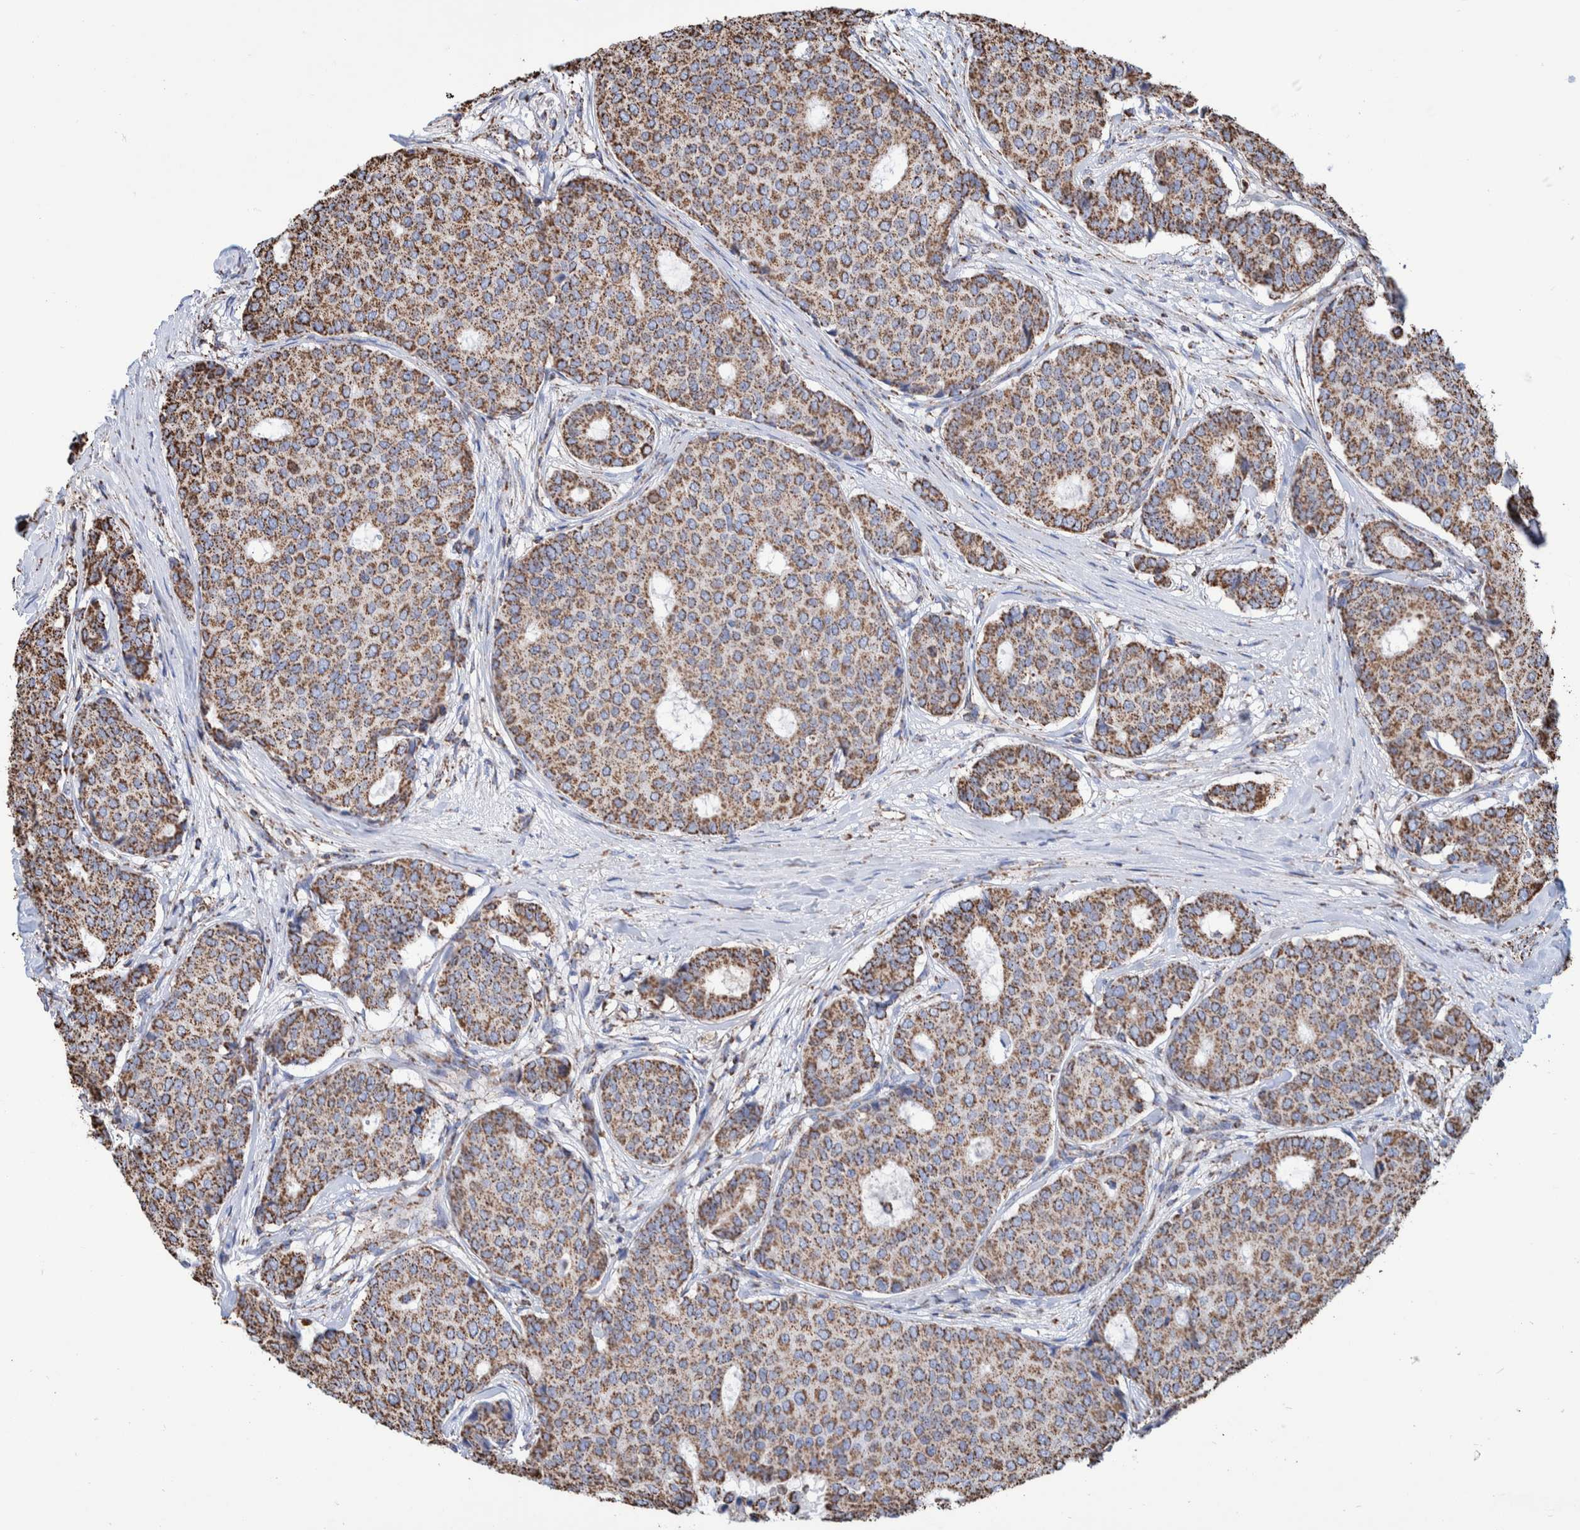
{"staining": {"intensity": "moderate", "quantity": ">75%", "location": "cytoplasmic/membranous"}, "tissue": "breast cancer", "cell_type": "Tumor cells", "image_type": "cancer", "snomed": [{"axis": "morphology", "description": "Duct carcinoma"}, {"axis": "topography", "description": "Breast"}], "caption": "A histopathology image of human intraductal carcinoma (breast) stained for a protein reveals moderate cytoplasmic/membranous brown staining in tumor cells.", "gene": "VPS26C", "patient": {"sex": "female", "age": 75}}